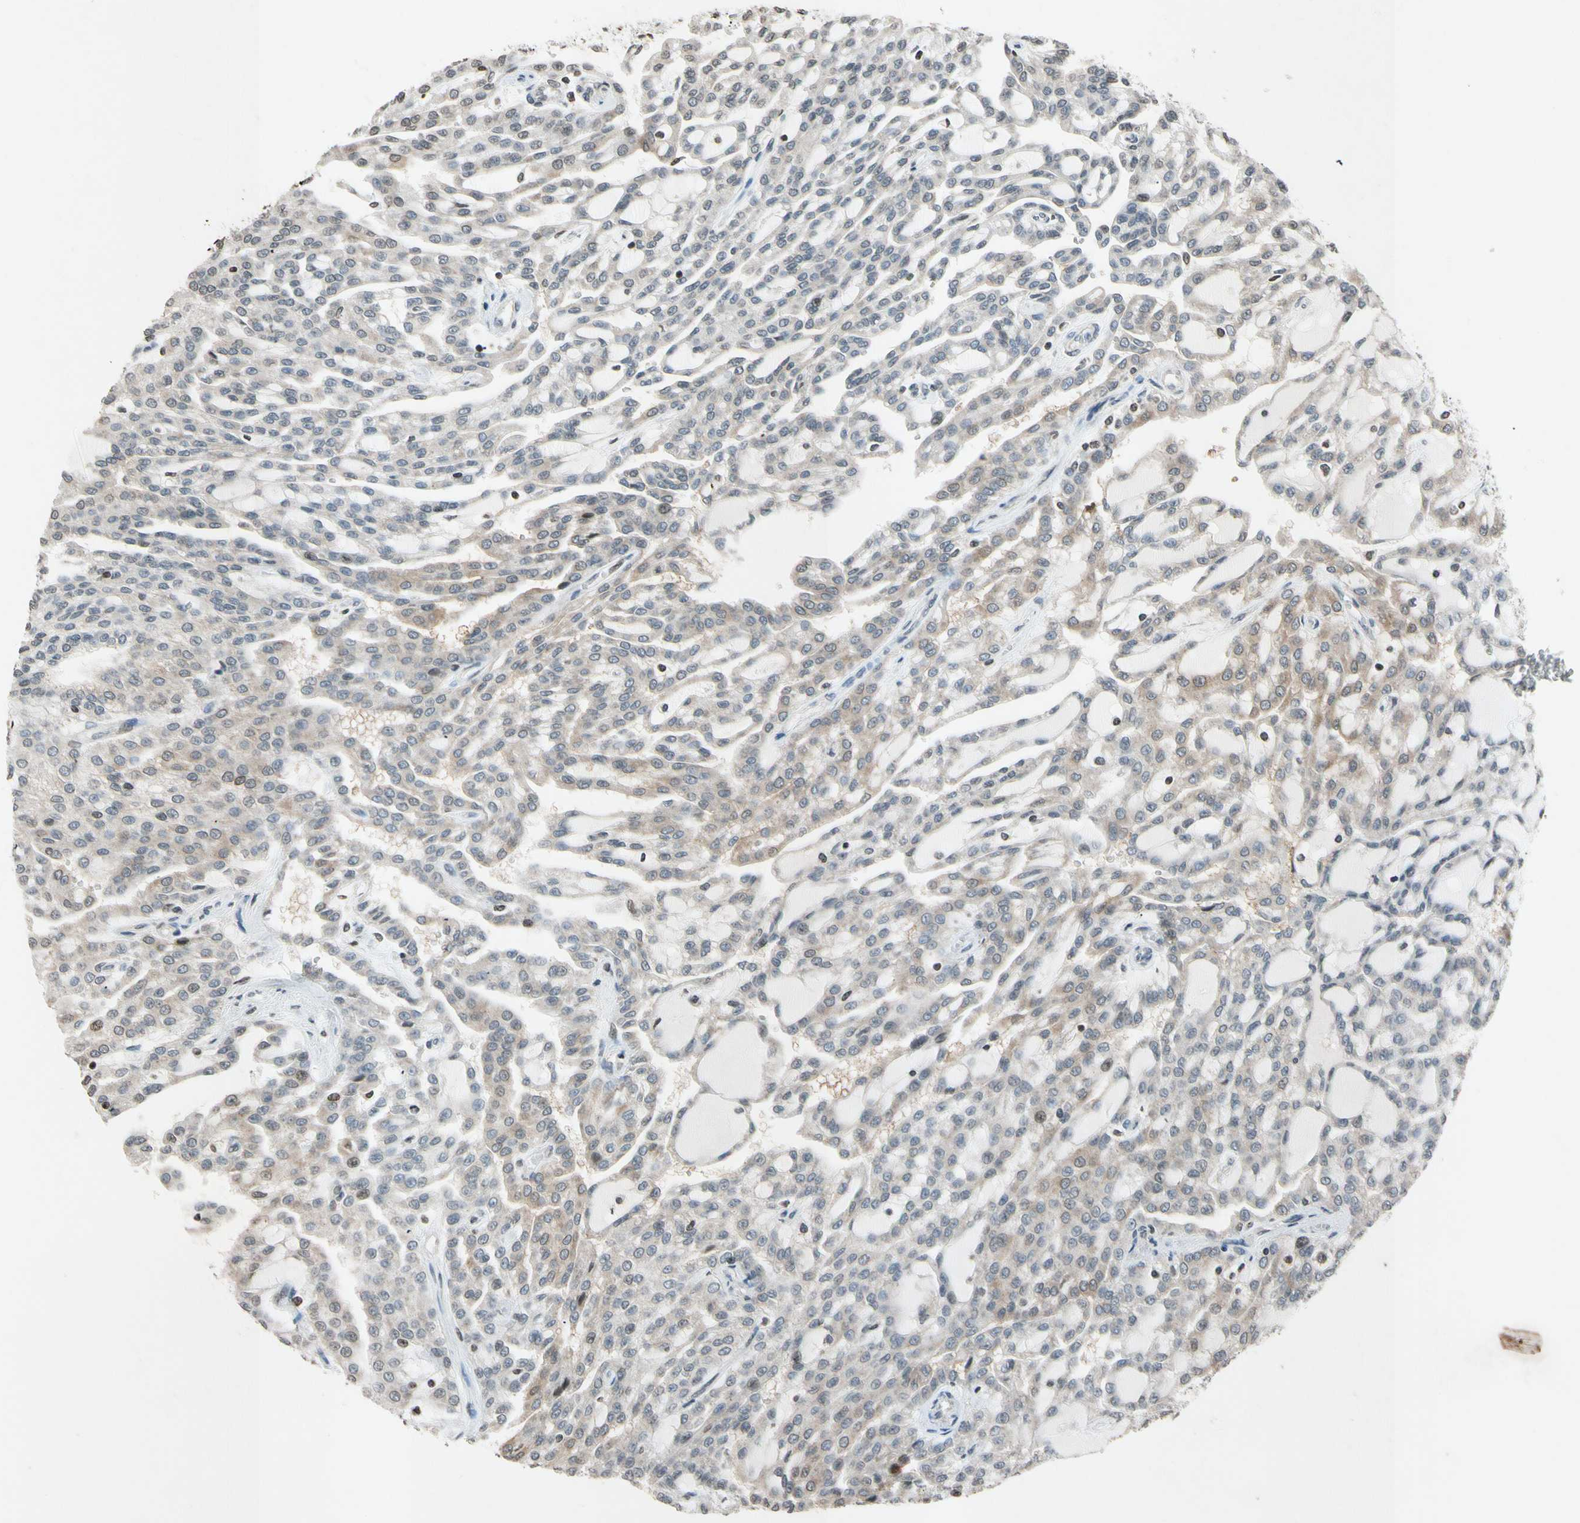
{"staining": {"intensity": "weak", "quantity": ">75%", "location": "cytoplasmic/membranous"}, "tissue": "renal cancer", "cell_type": "Tumor cells", "image_type": "cancer", "snomed": [{"axis": "morphology", "description": "Adenocarcinoma, NOS"}, {"axis": "topography", "description": "Kidney"}], "caption": "This histopathology image reveals IHC staining of human renal cancer (adenocarcinoma), with low weak cytoplasmic/membranous expression in about >75% of tumor cells.", "gene": "CLDN11", "patient": {"sex": "male", "age": 63}}